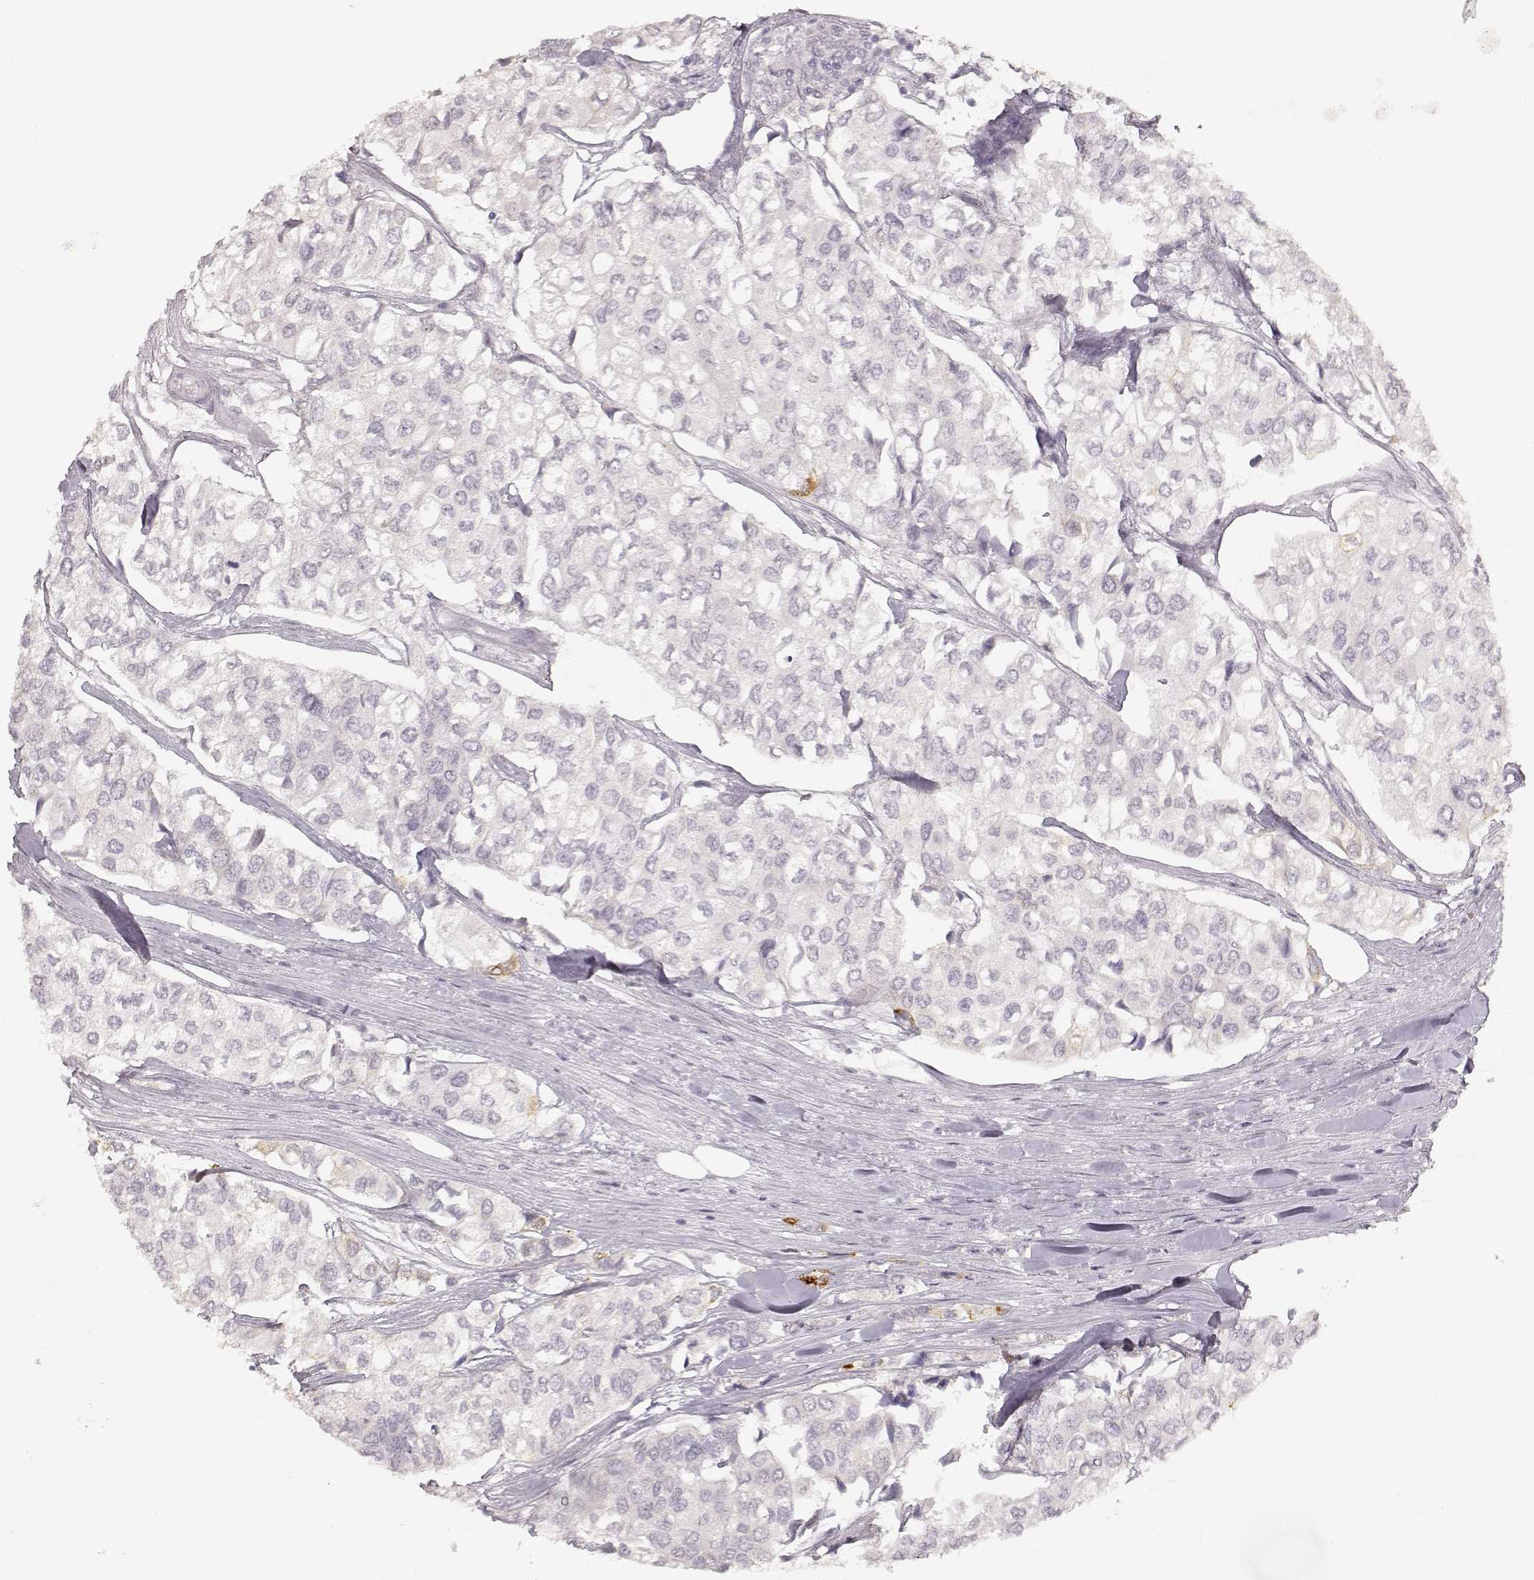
{"staining": {"intensity": "negative", "quantity": "none", "location": "none"}, "tissue": "urothelial cancer", "cell_type": "Tumor cells", "image_type": "cancer", "snomed": [{"axis": "morphology", "description": "Urothelial carcinoma, High grade"}, {"axis": "topography", "description": "Urinary bladder"}], "caption": "The image reveals no staining of tumor cells in urothelial carcinoma (high-grade).", "gene": "LAMC2", "patient": {"sex": "male", "age": 73}}